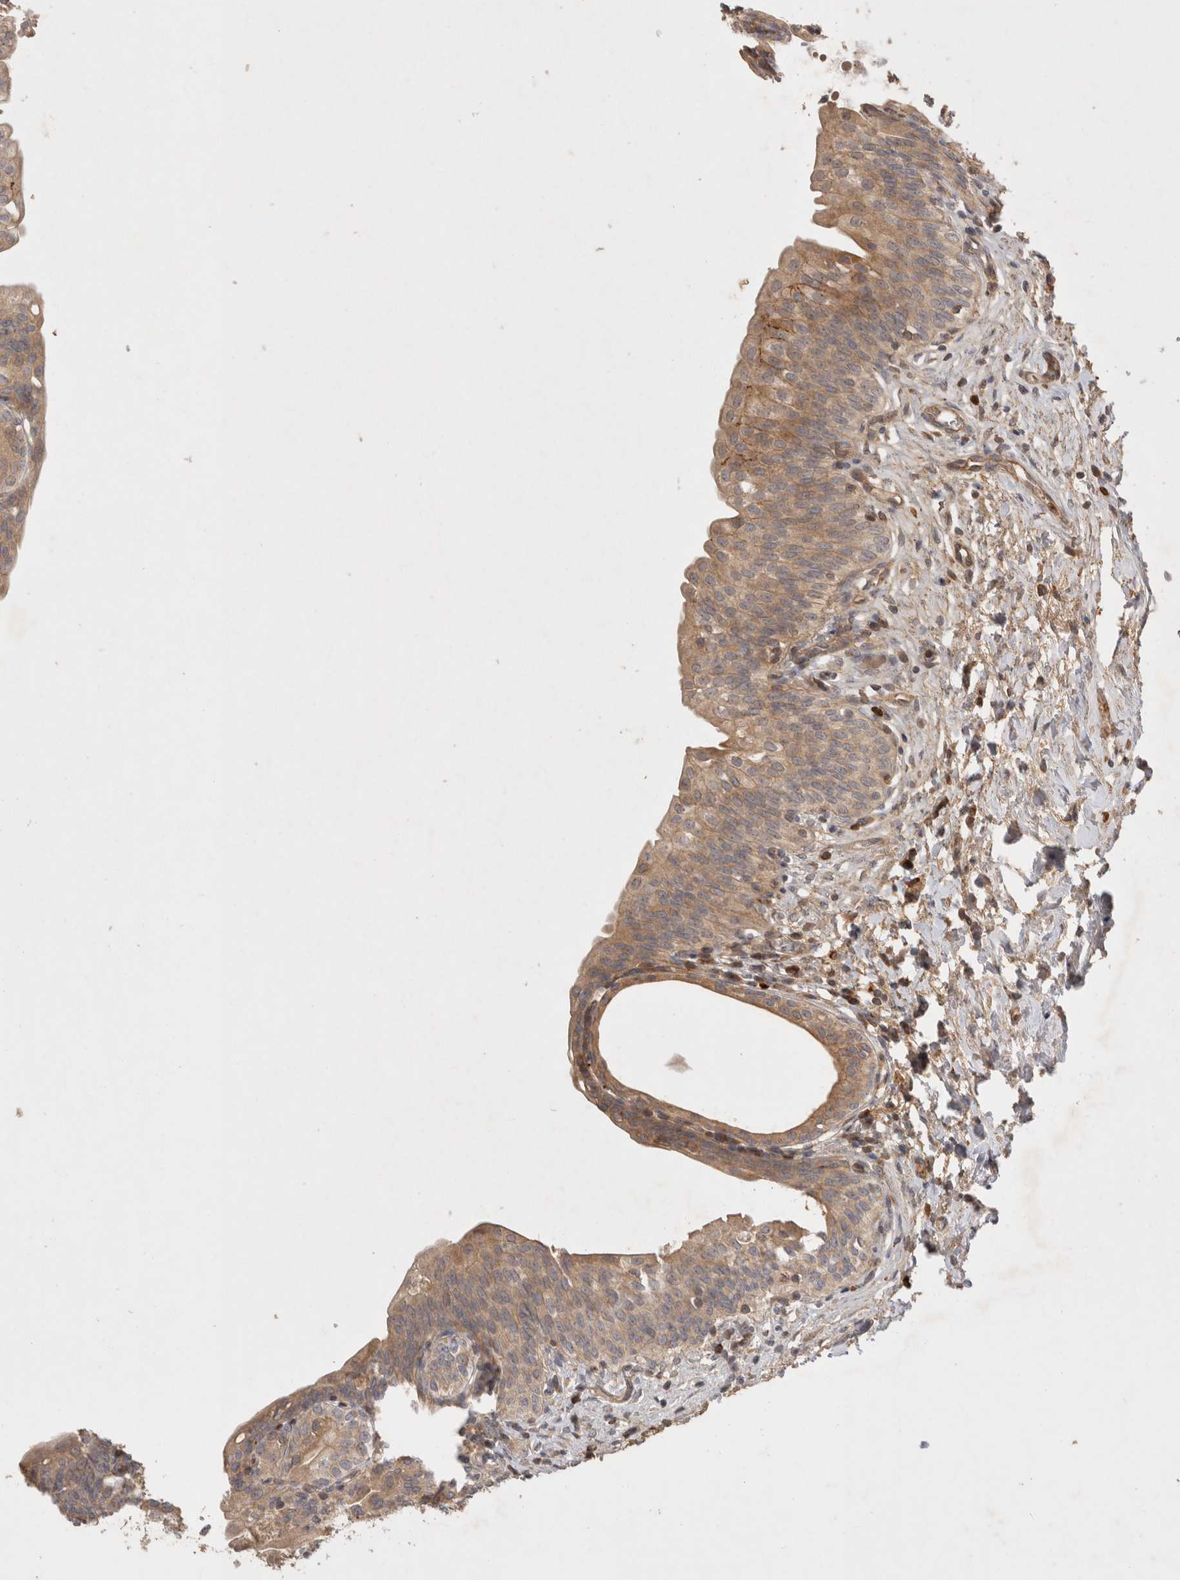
{"staining": {"intensity": "weak", "quantity": ">75%", "location": "cytoplasmic/membranous"}, "tissue": "urinary bladder", "cell_type": "Urothelial cells", "image_type": "normal", "snomed": [{"axis": "morphology", "description": "Normal tissue, NOS"}, {"axis": "topography", "description": "Urinary bladder"}], "caption": "Immunohistochemical staining of benign human urinary bladder exhibits weak cytoplasmic/membranous protein staining in approximately >75% of urothelial cells.", "gene": "PPP1R42", "patient": {"sex": "male", "age": 83}}